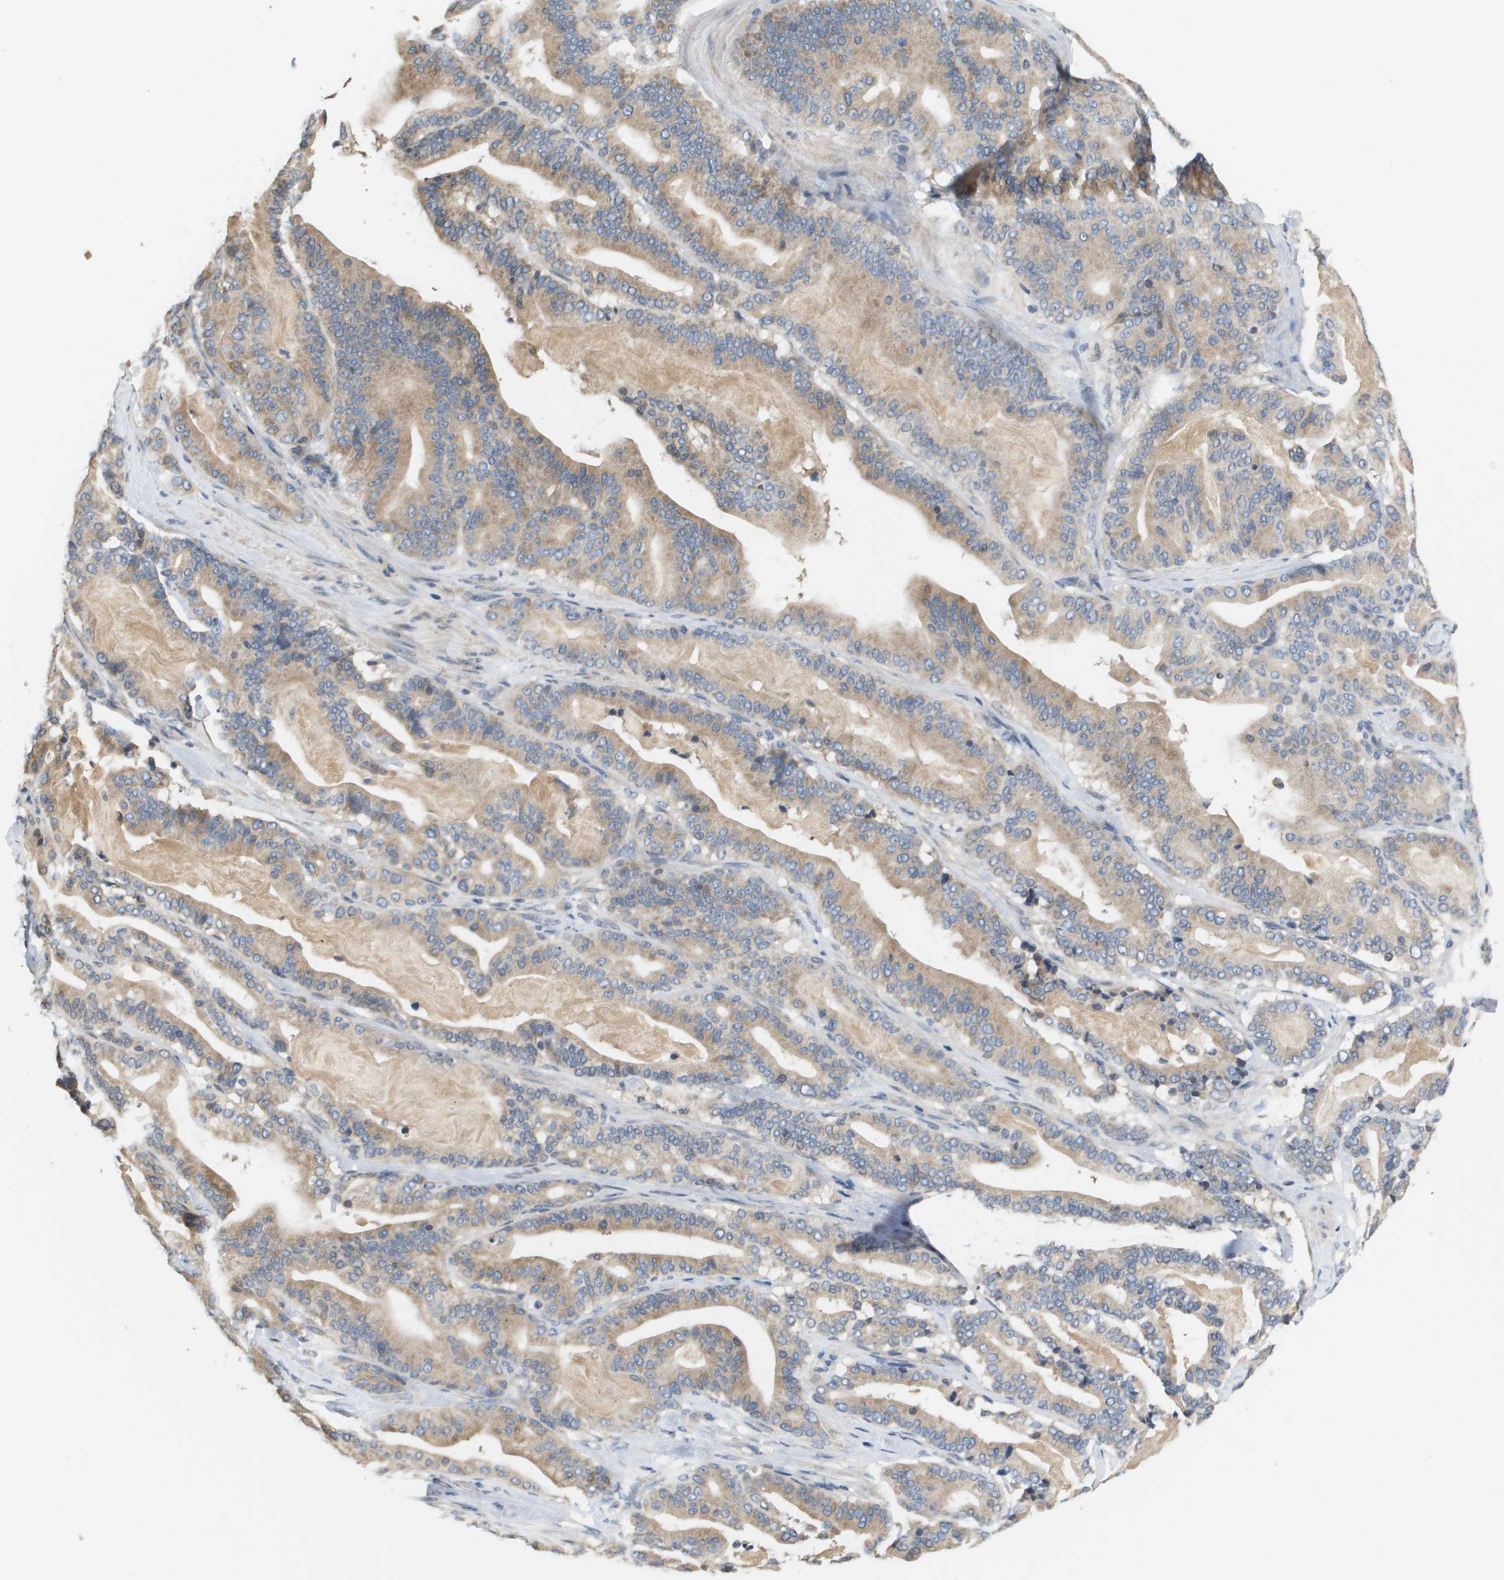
{"staining": {"intensity": "moderate", "quantity": ">75%", "location": "cytoplasmic/membranous"}, "tissue": "pancreatic cancer", "cell_type": "Tumor cells", "image_type": "cancer", "snomed": [{"axis": "morphology", "description": "Adenocarcinoma, NOS"}, {"axis": "topography", "description": "Pancreas"}], "caption": "Moderate cytoplasmic/membranous expression for a protein is identified in approximately >75% of tumor cells of pancreatic cancer (adenocarcinoma) using IHC.", "gene": "CAPN11", "patient": {"sex": "male", "age": 63}}